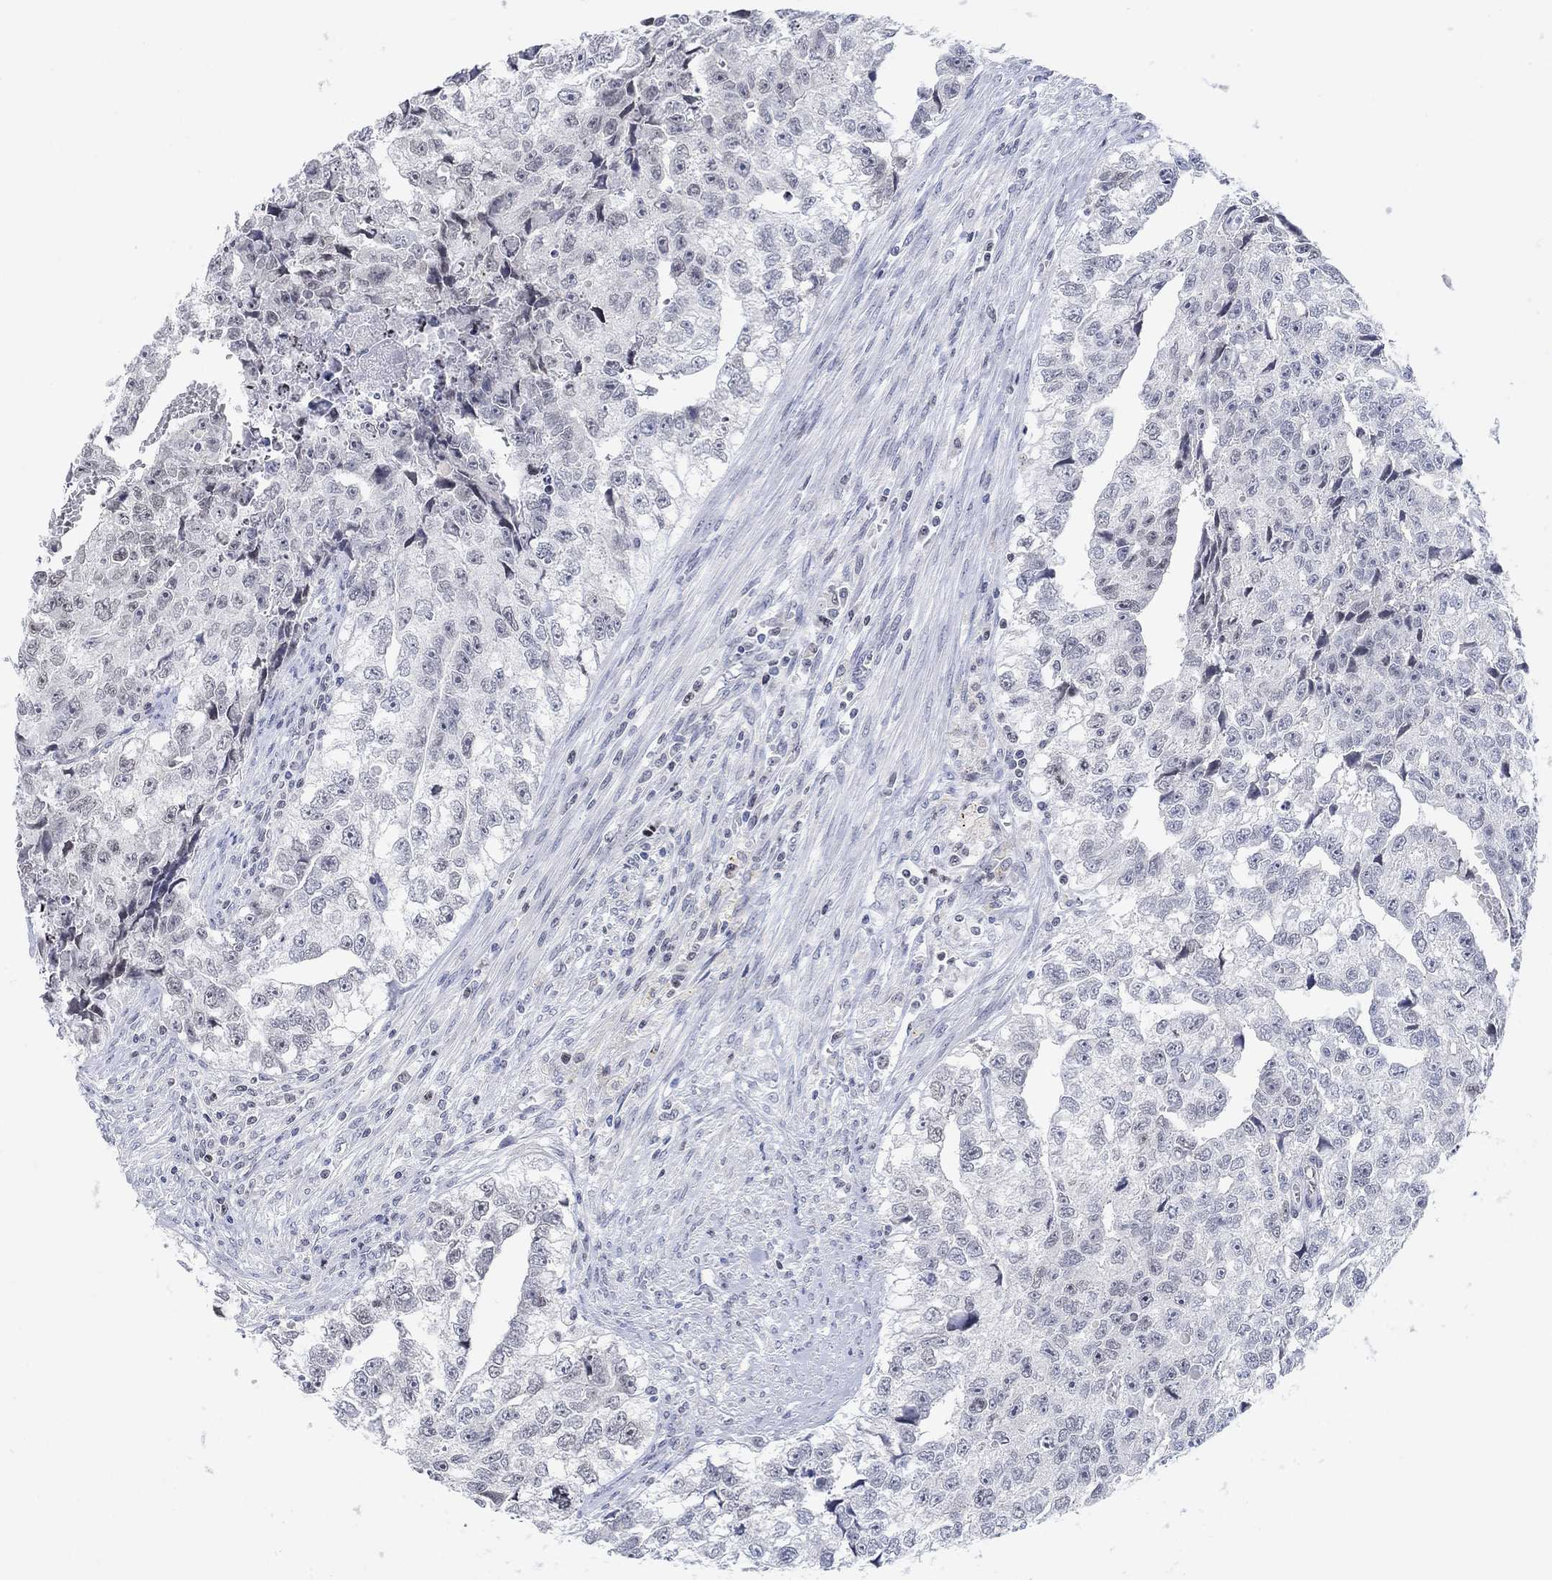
{"staining": {"intensity": "negative", "quantity": "none", "location": "none"}, "tissue": "testis cancer", "cell_type": "Tumor cells", "image_type": "cancer", "snomed": [{"axis": "morphology", "description": "Carcinoma, Embryonal, NOS"}, {"axis": "morphology", "description": "Teratoma, malignant, NOS"}, {"axis": "topography", "description": "Testis"}], "caption": "Histopathology image shows no protein positivity in tumor cells of testis cancer tissue.", "gene": "ATP6V1E2", "patient": {"sex": "male", "age": 44}}